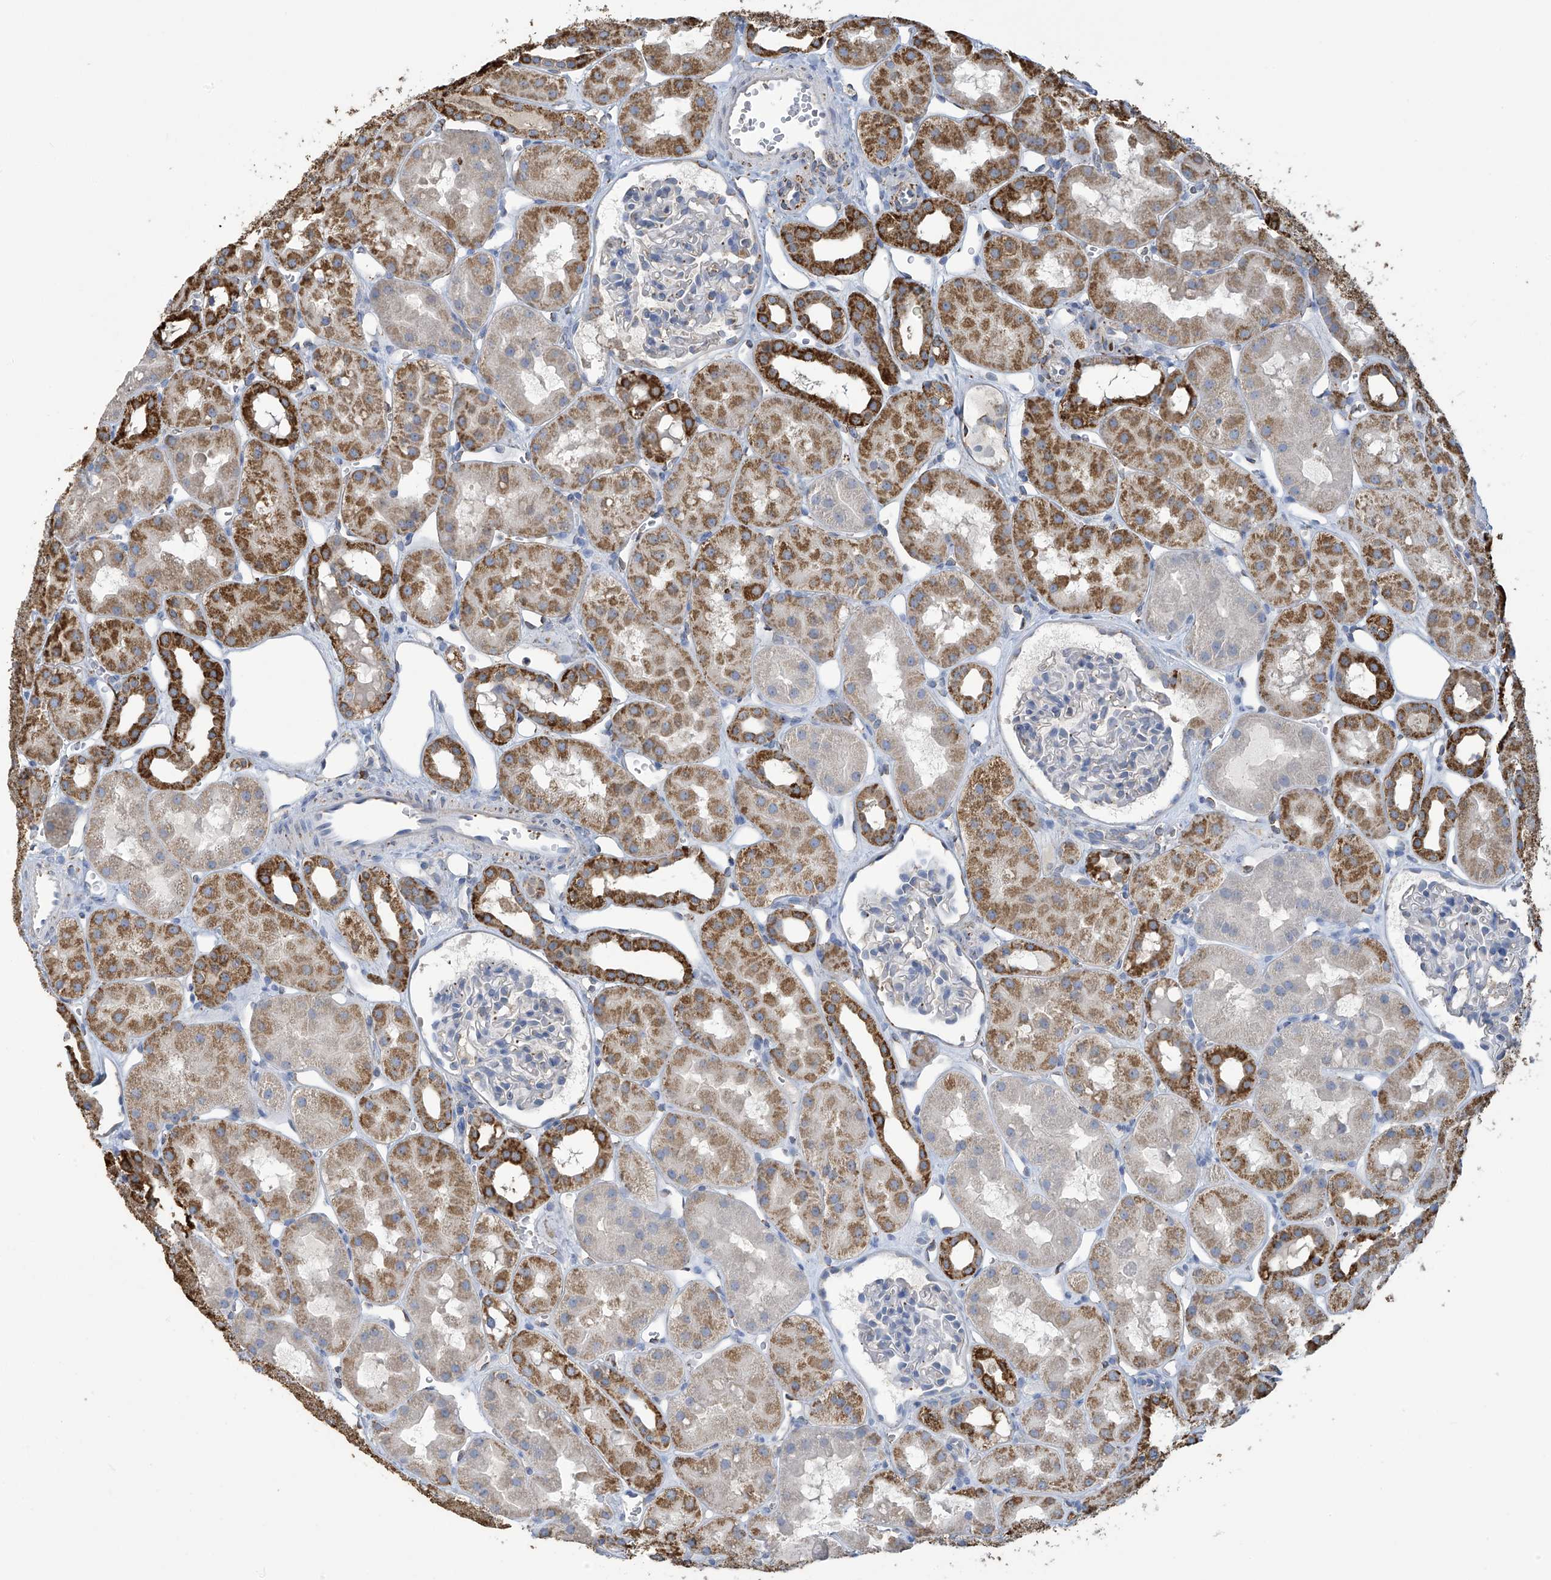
{"staining": {"intensity": "negative", "quantity": "none", "location": "none"}, "tissue": "kidney", "cell_type": "Cells in glomeruli", "image_type": "normal", "snomed": [{"axis": "morphology", "description": "Normal tissue, NOS"}, {"axis": "topography", "description": "Kidney"}], "caption": "Kidney was stained to show a protein in brown. There is no significant staining in cells in glomeruli.", "gene": "OGT", "patient": {"sex": "male", "age": 16}}